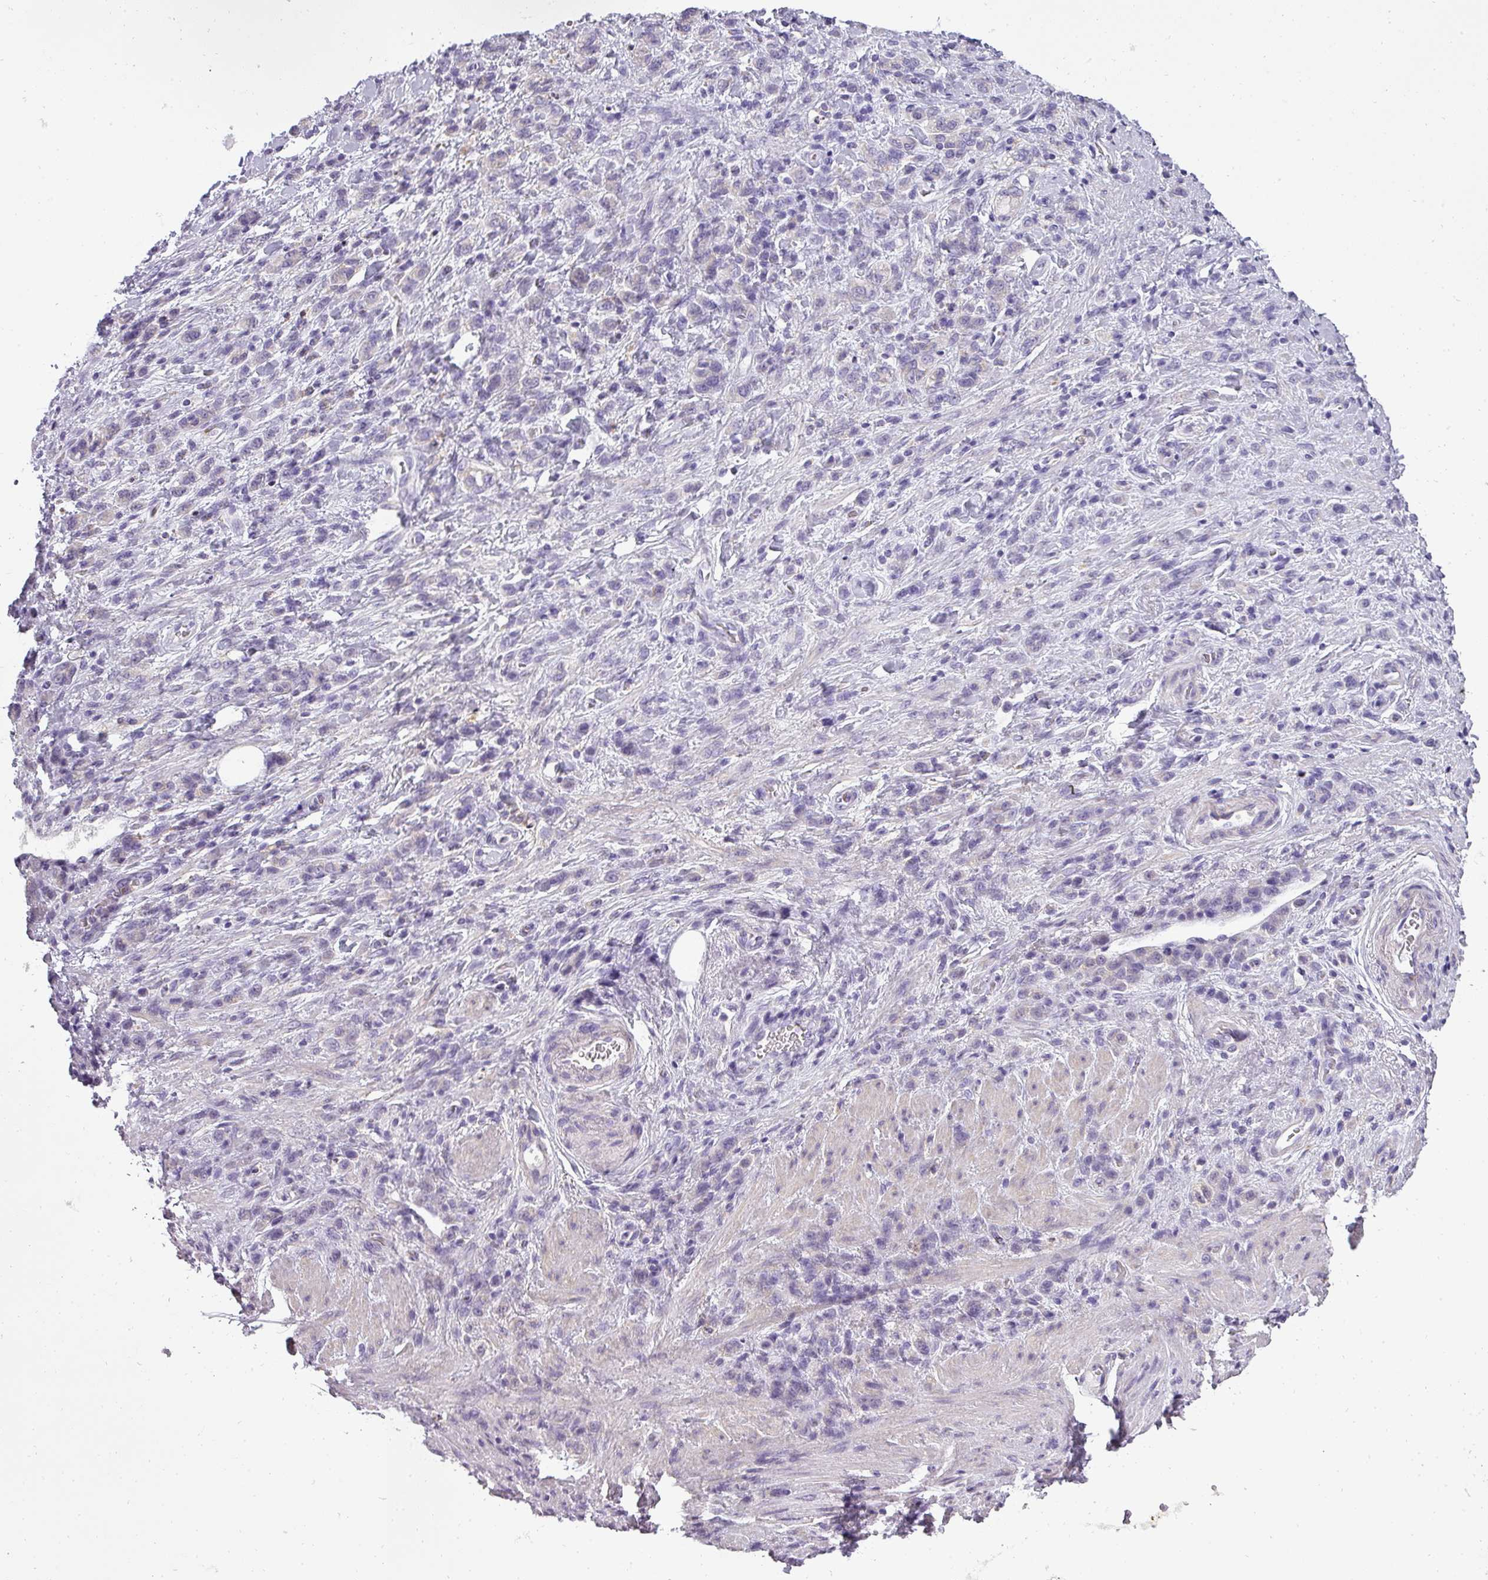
{"staining": {"intensity": "negative", "quantity": "none", "location": "none"}, "tissue": "stomach cancer", "cell_type": "Tumor cells", "image_type": "cancer", "snomed": [{"axis": "morphology", "description": "Adenocarcinoma, NOS"}, {"axis": "topography", "description": "Stomach"}], "caption": "High magnification brightfield microscopy of stomach adenocarcinoma stained with DAB (brown) and counterstained with hematoxylin (blue): tumor cells show no significant expression.", "gene": "ATP6V1D", "patient": {"sex": "male", "age": 77}}